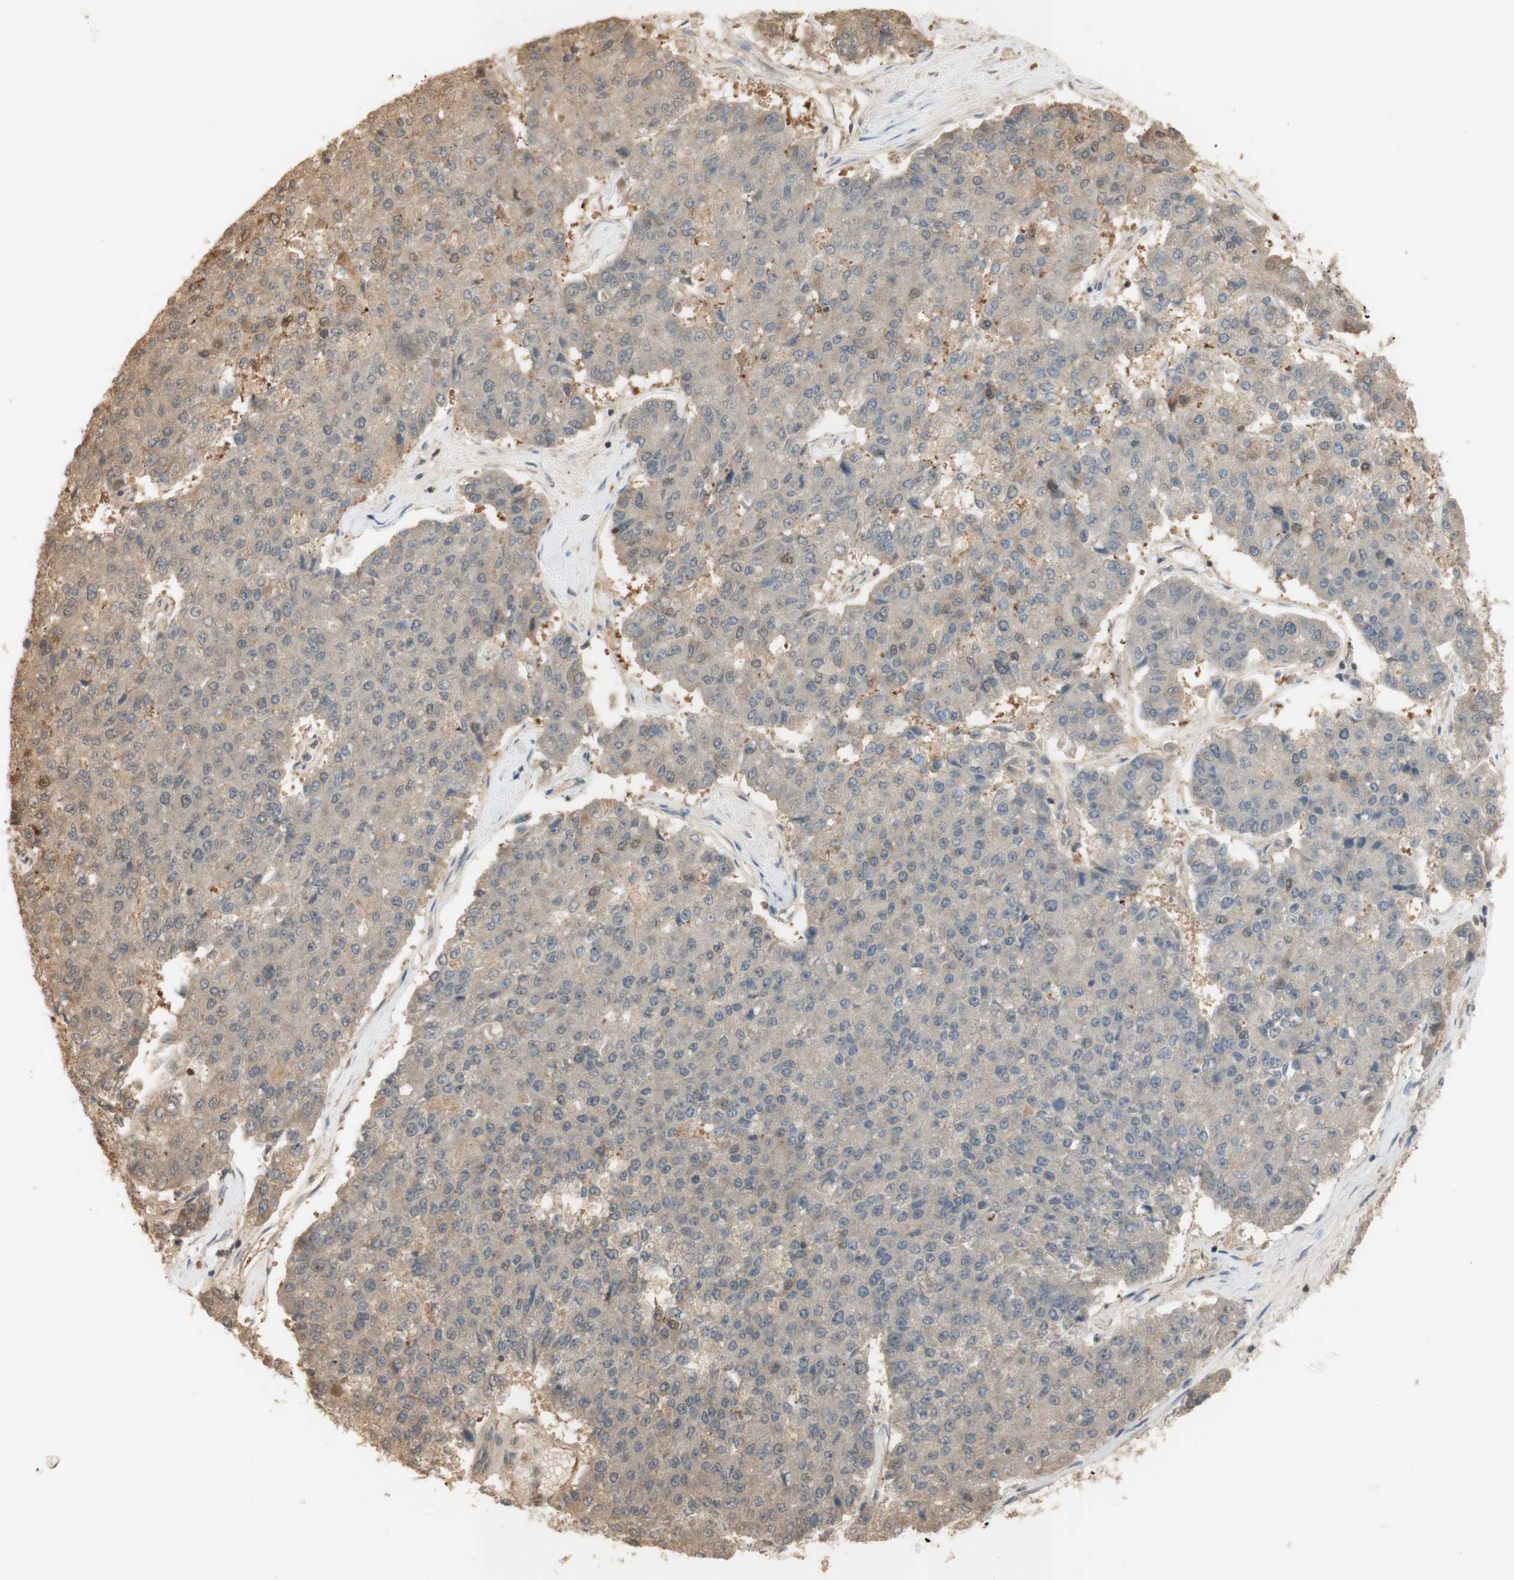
{"staining": {"intensity": "weak", "quantity": "<25%", "location": "cytoplasmic/membranous"}, "tissue": "pancreatic cancer", "cell_type": "Tumor cells", "image_type": "cancer", "snomed": [{"axis": "morphology", "description": "Adenocarcinoma, NOS"}, {"axis": "topography", "description": "Pancreas"}], "caption": "The image displays no staining of tumor cells in pancreatic adenocarcinoma.", "gene": "NAP1L4", "patient": {"sex": "male", "age": 50}}